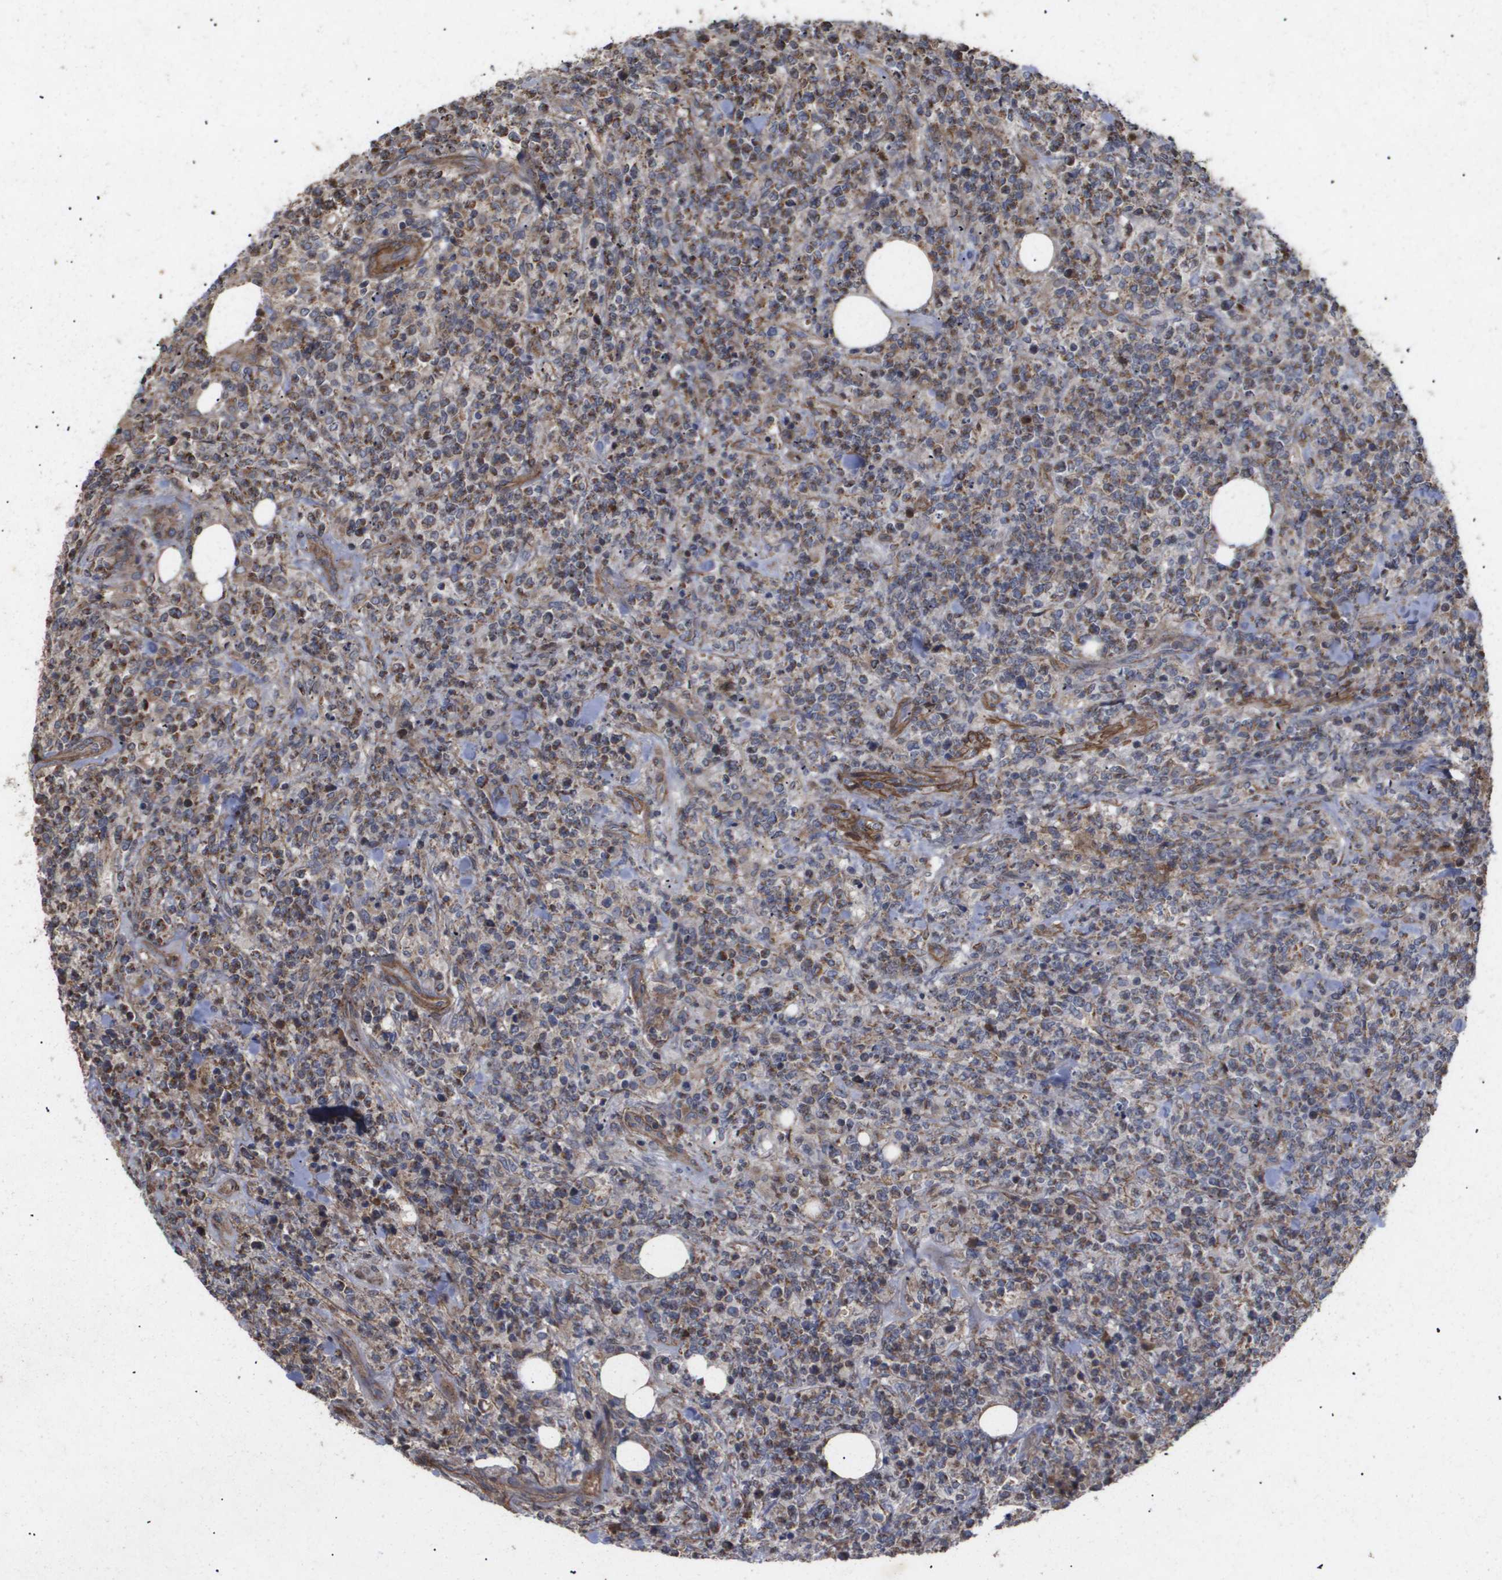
{"staining": {"intensity": "weak", "quantity": "<25%", "location": "nuclear"}, "tissue": "lymphoma", "cell_type": "Tumor cells", "image_type": "cancer", "snomed": [{"axis": "morphology", "description": "Malignant lymphoma, non-Hodgkin's type, High grade"}, {"axis": "topography", "description": "Soft tissue"}], "caption": "There is no significant positivity in tumor cells of high-grade malignant lymphoma, non-Hodgkin's type.", "gene": "TNS1", "patient": {"sex": "male", "age": 18}}